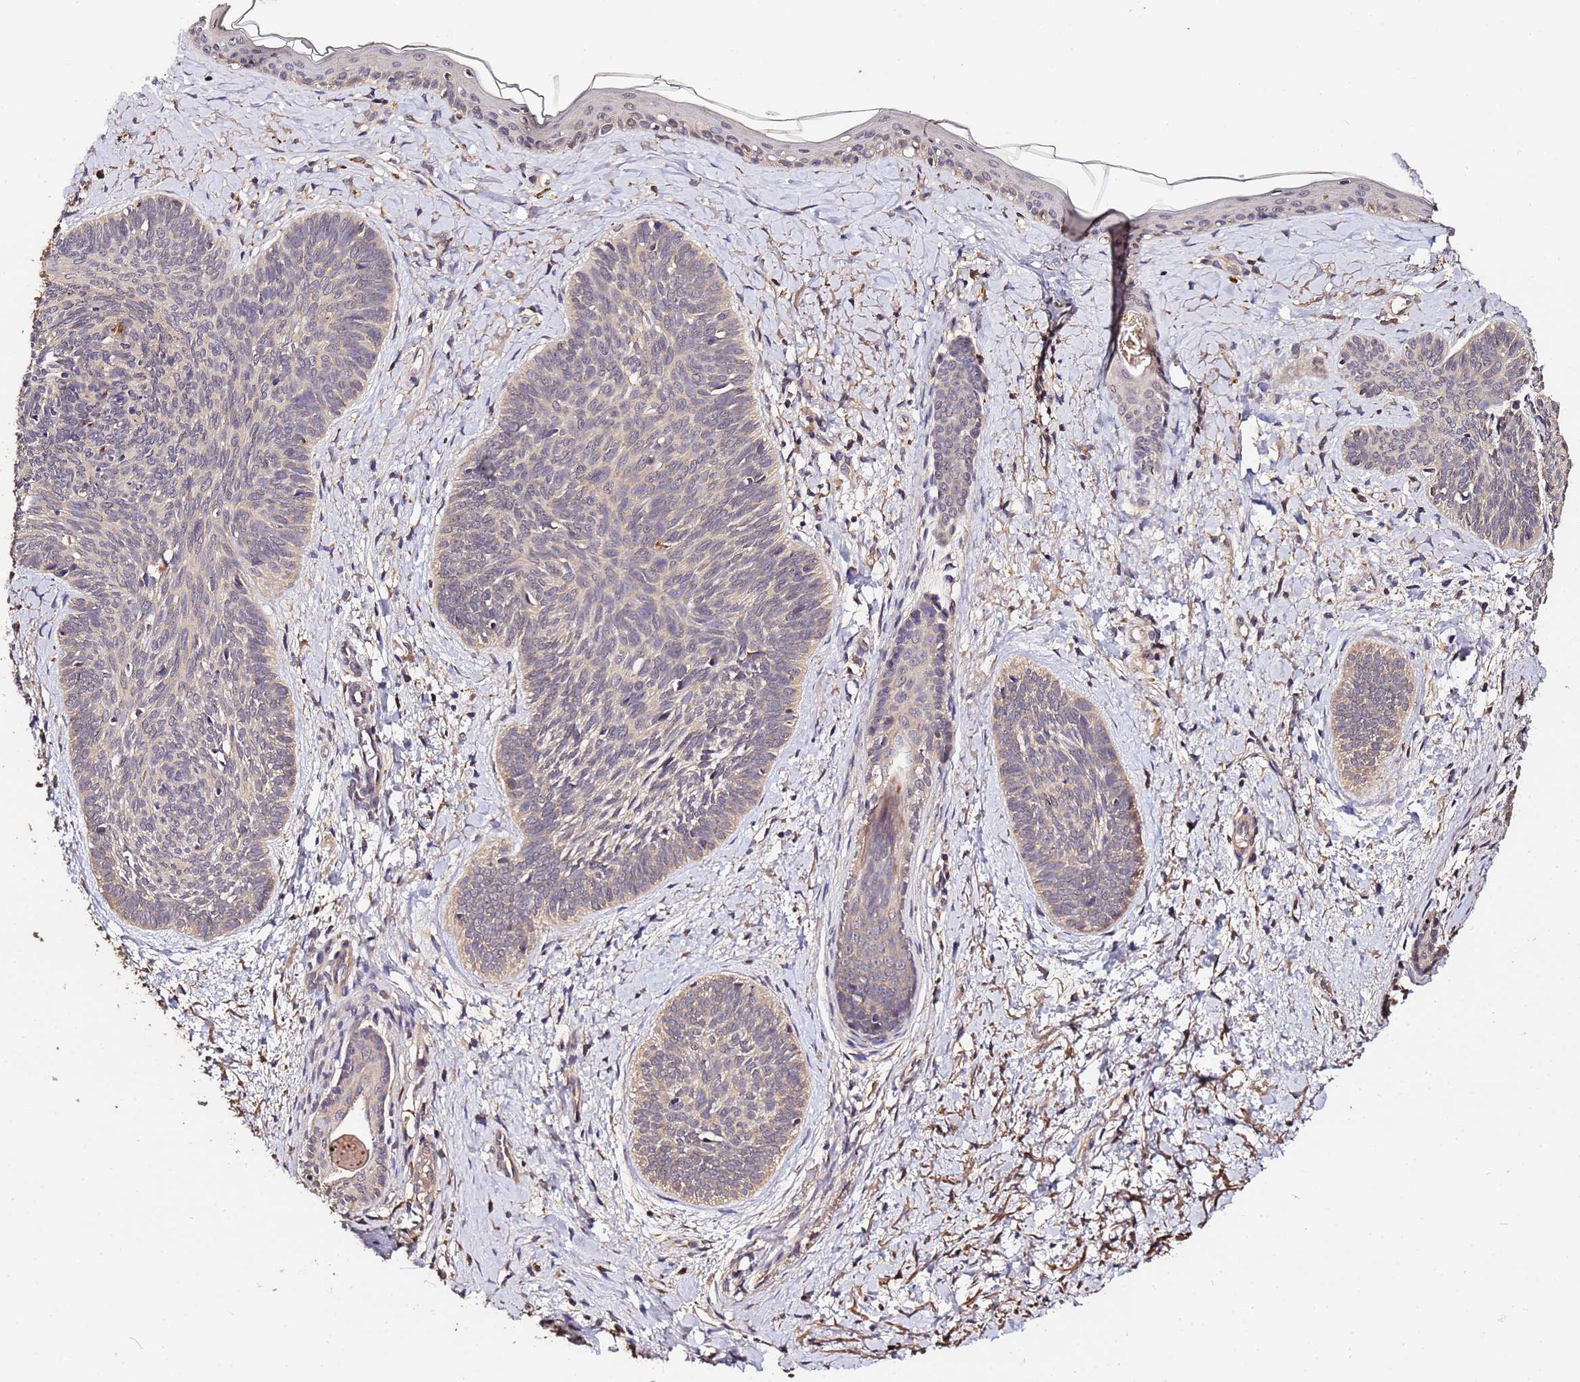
{"staining": {"intensity": "negative", "quantity": "none", "location": "none"}, "tissue": "skin cancer", "cell_type": "Tumor cells", "image_type": "cancer", "snomed": [{"axis": "morphology", "description": "Basal cell carcinoma"}, {"axis": "topography", "description": "Skin"}], "caption": "Immunohistochemistry (IHC) micrograph of human basal cell carcinoma (skin) stained for a protein (brown), which demonstrates no staining in tumor cells.", "gene": "MTERF1", "patient": {"sex": "female", "age": 81}}